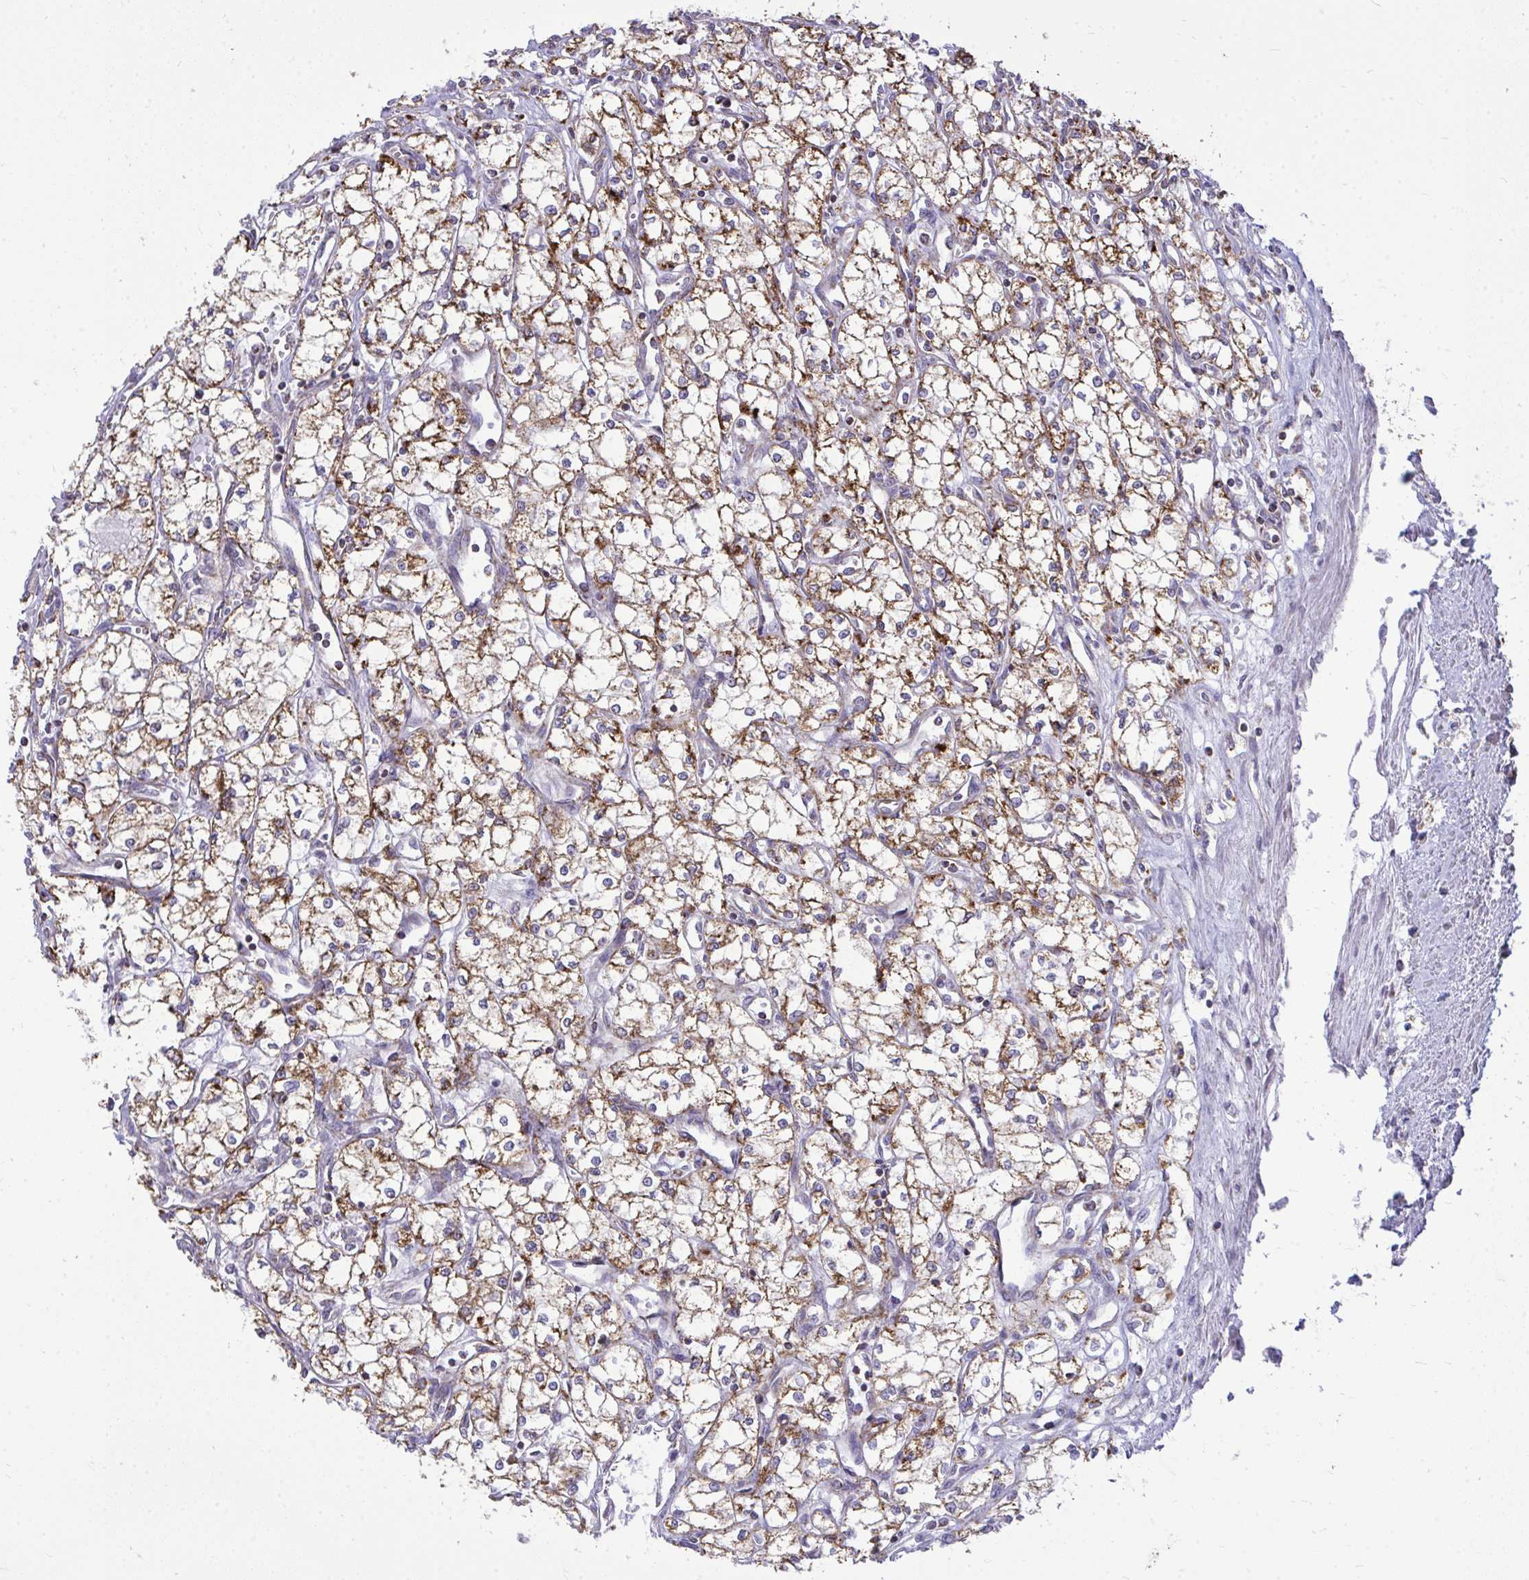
{"staining": {"intensity": "moderate", "quantity": ">75%", "location": "cytoplasmic/membranous"}, "tissue": "renal cancer", "cell_type": "Tumor cells", "image_type": "cancer", "snomed": [{"axis": "morphology", "description": "Adenocarcinoma, NOS"}, {"axis": "topography", "description": "Kidney"}], "caption": "Tumor cells demonstrate moderate cytoplasmic/membranous staining in approximately >75% of cells in renal cancer (adenocarcinoma).", "gene": "SPTBN2", "patient": {"sex": "male", "age": 59}}